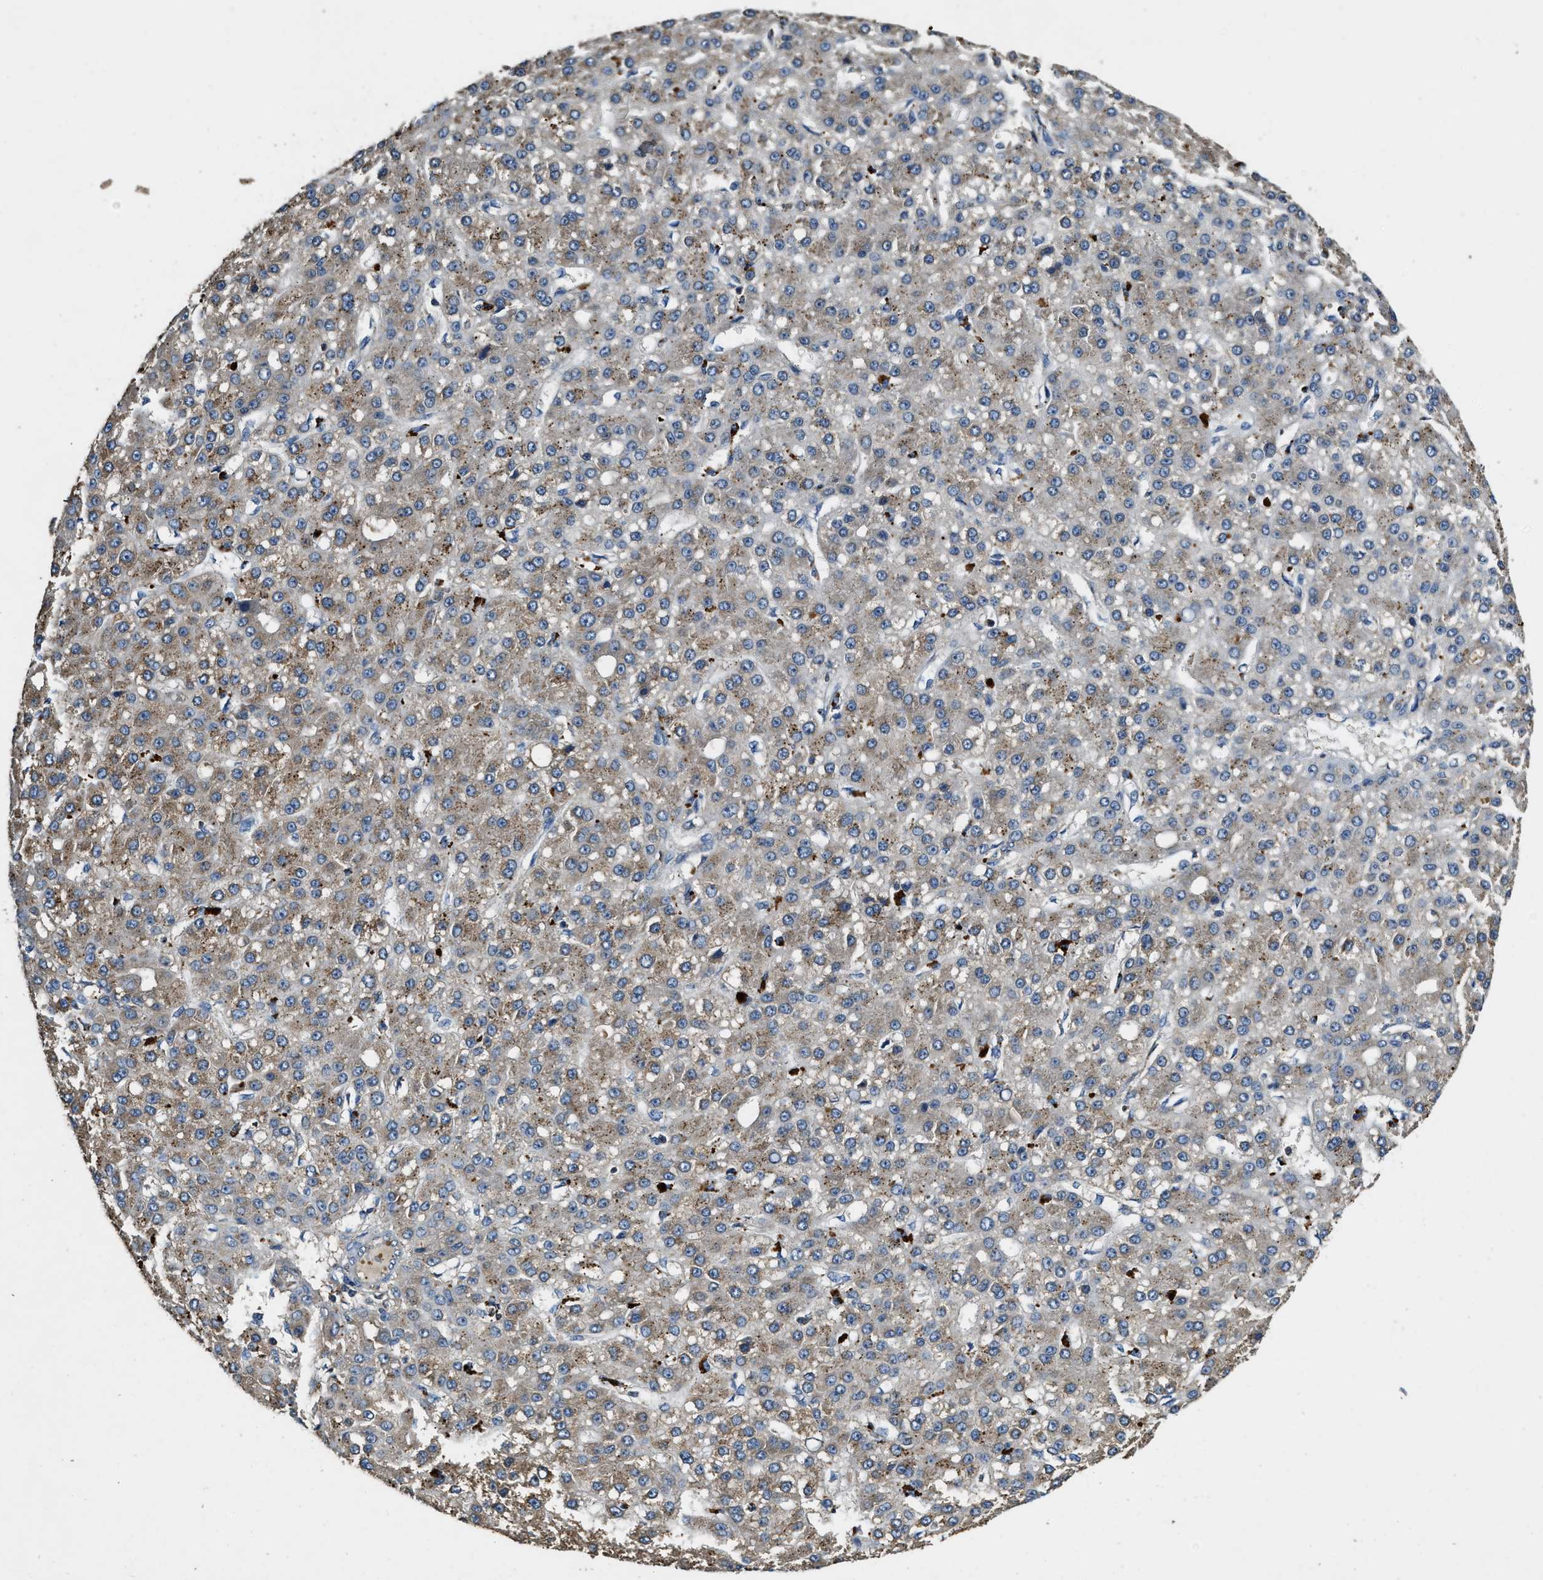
{"staining": {"intensity": "weak", "quantity": "<25%", "location": "cytoplasmic/membranous"}, "tissue": "liver cancer", "cell_type": "Tumor cells", "image_type": "cancer", "snomed": [{"axis": "morphology", "description": "Carcinoma, Hepatocellular, NOS"}, {"axis": "topography", "description": "Liver"}], "caption": "Immunohistochemistry photomicrograph of human hepatocellular carcinoma (liver) stained for a protein (brown), which demonstrates no positivity in tumor cells. Nuclei are stained in blue.", "gene": "BLOC1S1", "patient": {"sex": "male", "age": 67}}